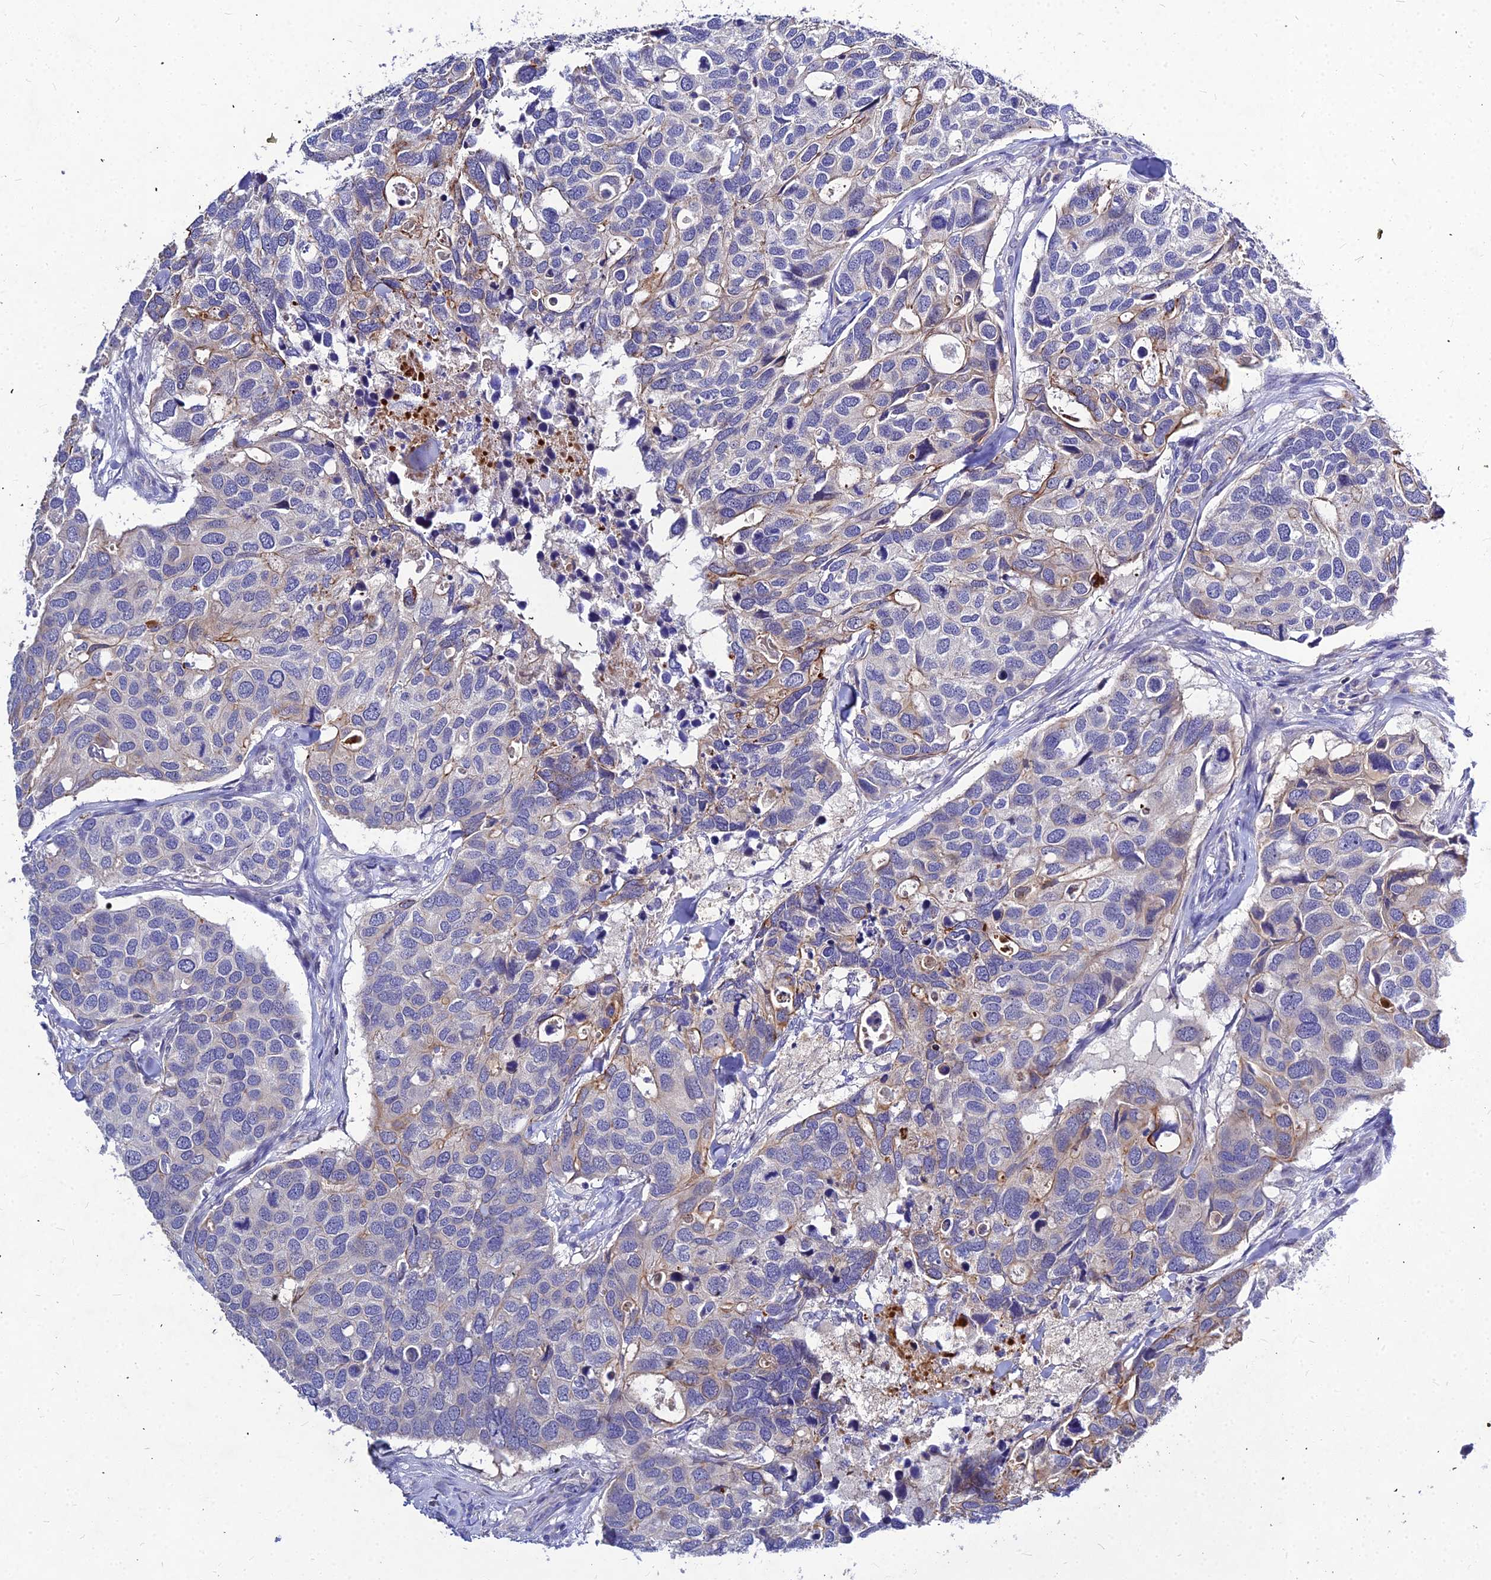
{"staining": {"intensity": "moderate", "quantity": "<25%", "location": "cytoplasmic/membranous"}, "tissue": "breast cancer", "cell_type": "Tumor cells", "image_type": "cancer", "snomed": [{"axis": "morphology", "description": "Duct carcinoma"}, {"axis": "topography", "description": "Breast"}], "caption": "Protein expression analysis of breast cancer (infiltrating ductal carcinoma) exhibits moderate cytoplasmic/membranous staining in approximately <25% of tumor cells.", "gene": "DMRTA1", "patient": {"sex": "female", "age": 83}}